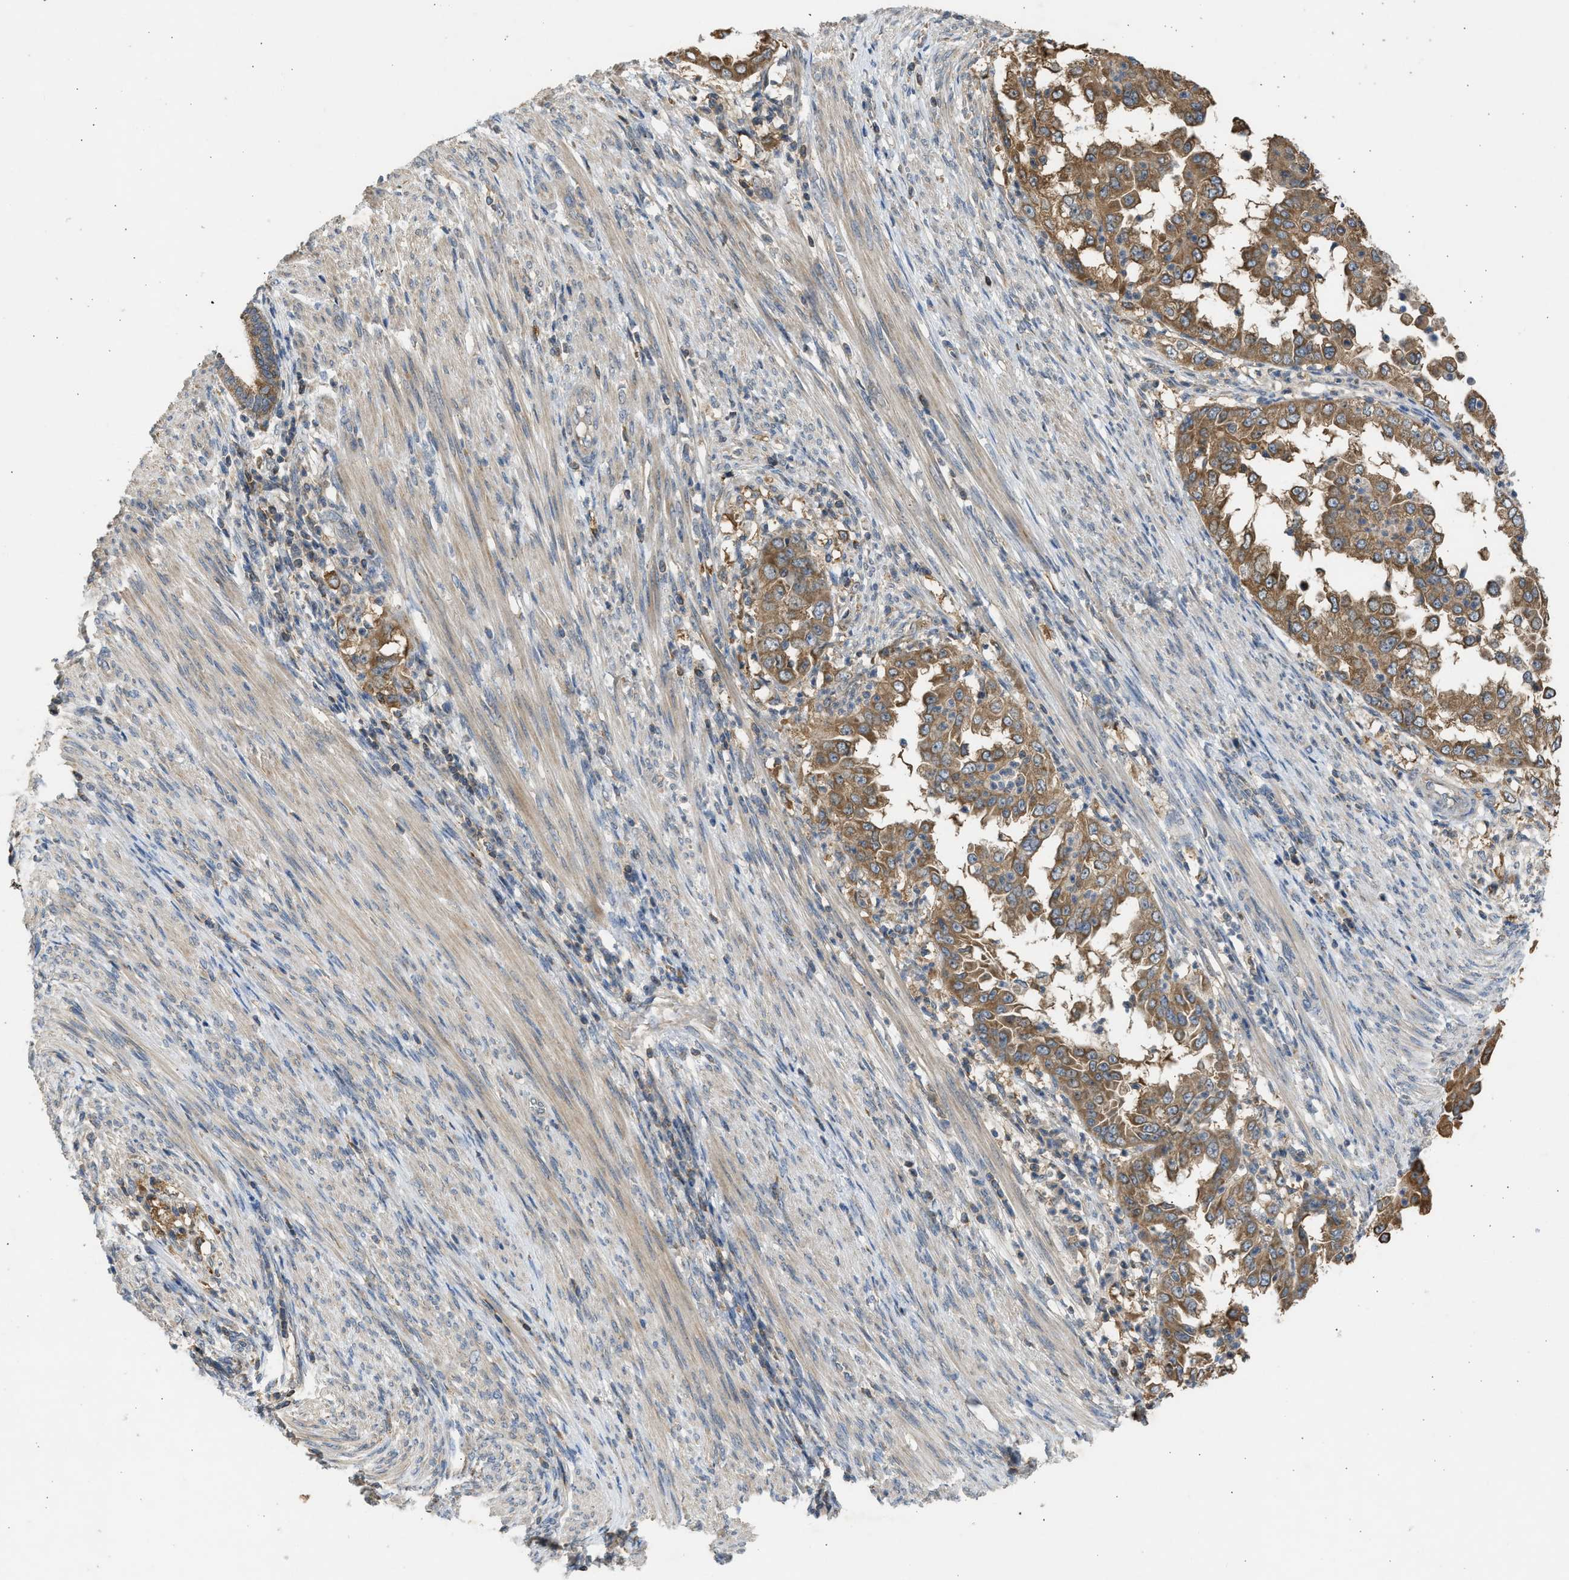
{"staining": {"intensity": "moderate", "quantity": ">75%", "location": "cytoplasmic/membranous"}, "tissue": "endometrial cancer", "cell_type": "Tumor cells", "image_type": "cancer", "snomed": [{"axis": "morphology", "description": "Adenocarcinoma, NOS"}, {"axis": "topography", "description": "Endometrium"}], "caption": "High-power microscopy captured an IHC micrograph of adenocarcinoma (endometrial), revealing moderate cytoplasmic/membranous expression in approximately >75% of tumor cells. The staining is performed using DAB brown chromogen to label protein expression. The nuclei are counter-stained blue using hematoxylin.", "gene": "CYP1A1", "patient": {"sex": "female", "age": 85}}